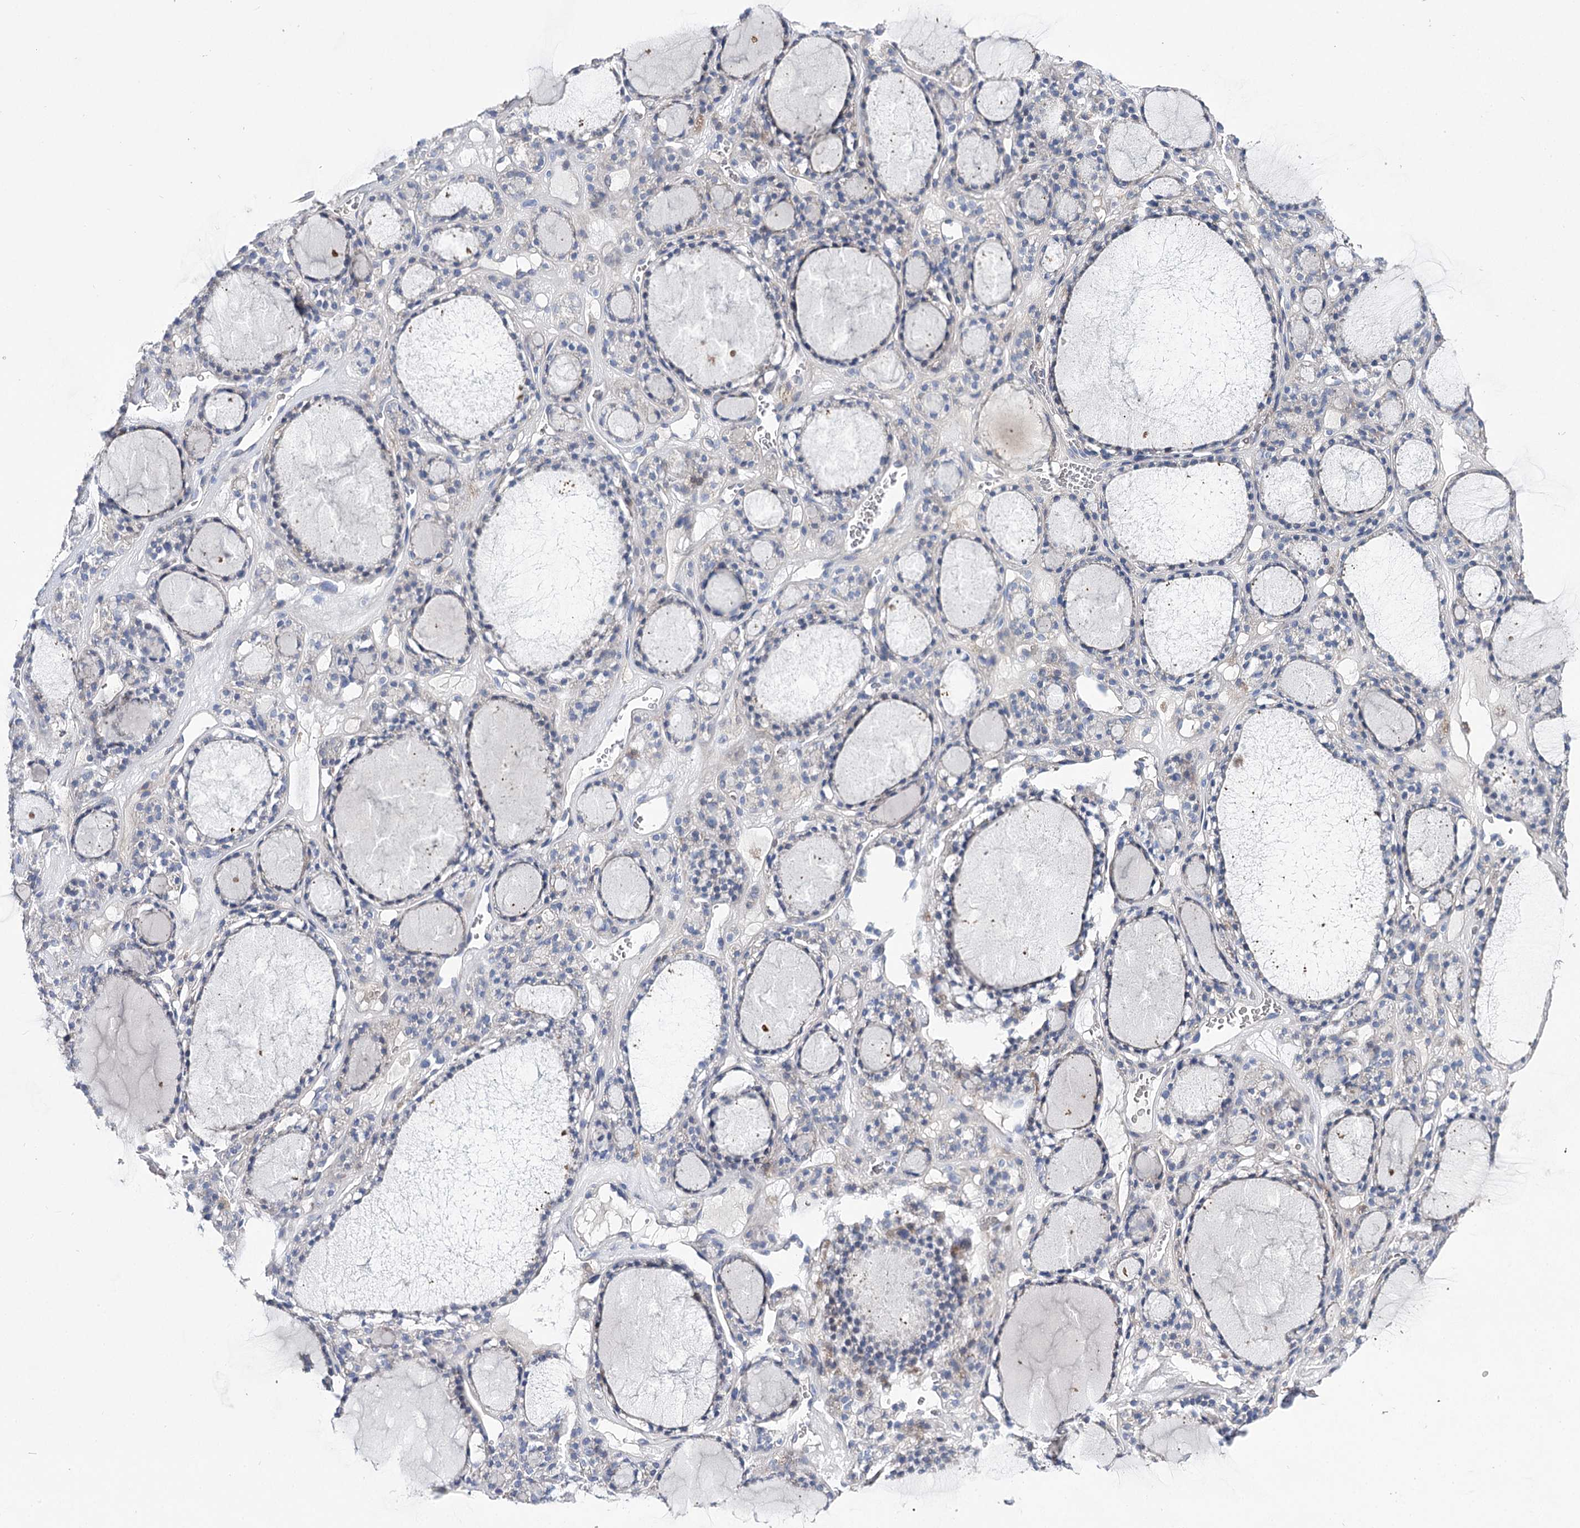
{"staining": {"intensity": "weak", "quantity": "<25%", "location": "cytoplasmic/membranous"}, "tissue": "thyroid gland", "cell_type": "Glandular cells", "image_type": "normal", "snomed": [{"axis": "morphology", "description": "Normal tissue, NOS"}, {"axis": "topography", "description": "Thyroid gland"}], "caption": "Immunohistochemistry of unremarkable human thyroid gland exhibits no positivity in glandular cells. (DAB immunohistochemistry (IHC) with hematoxylin counter stain).", "gene": "NRAP", "patient": {"sex": "female", "age": 28}}